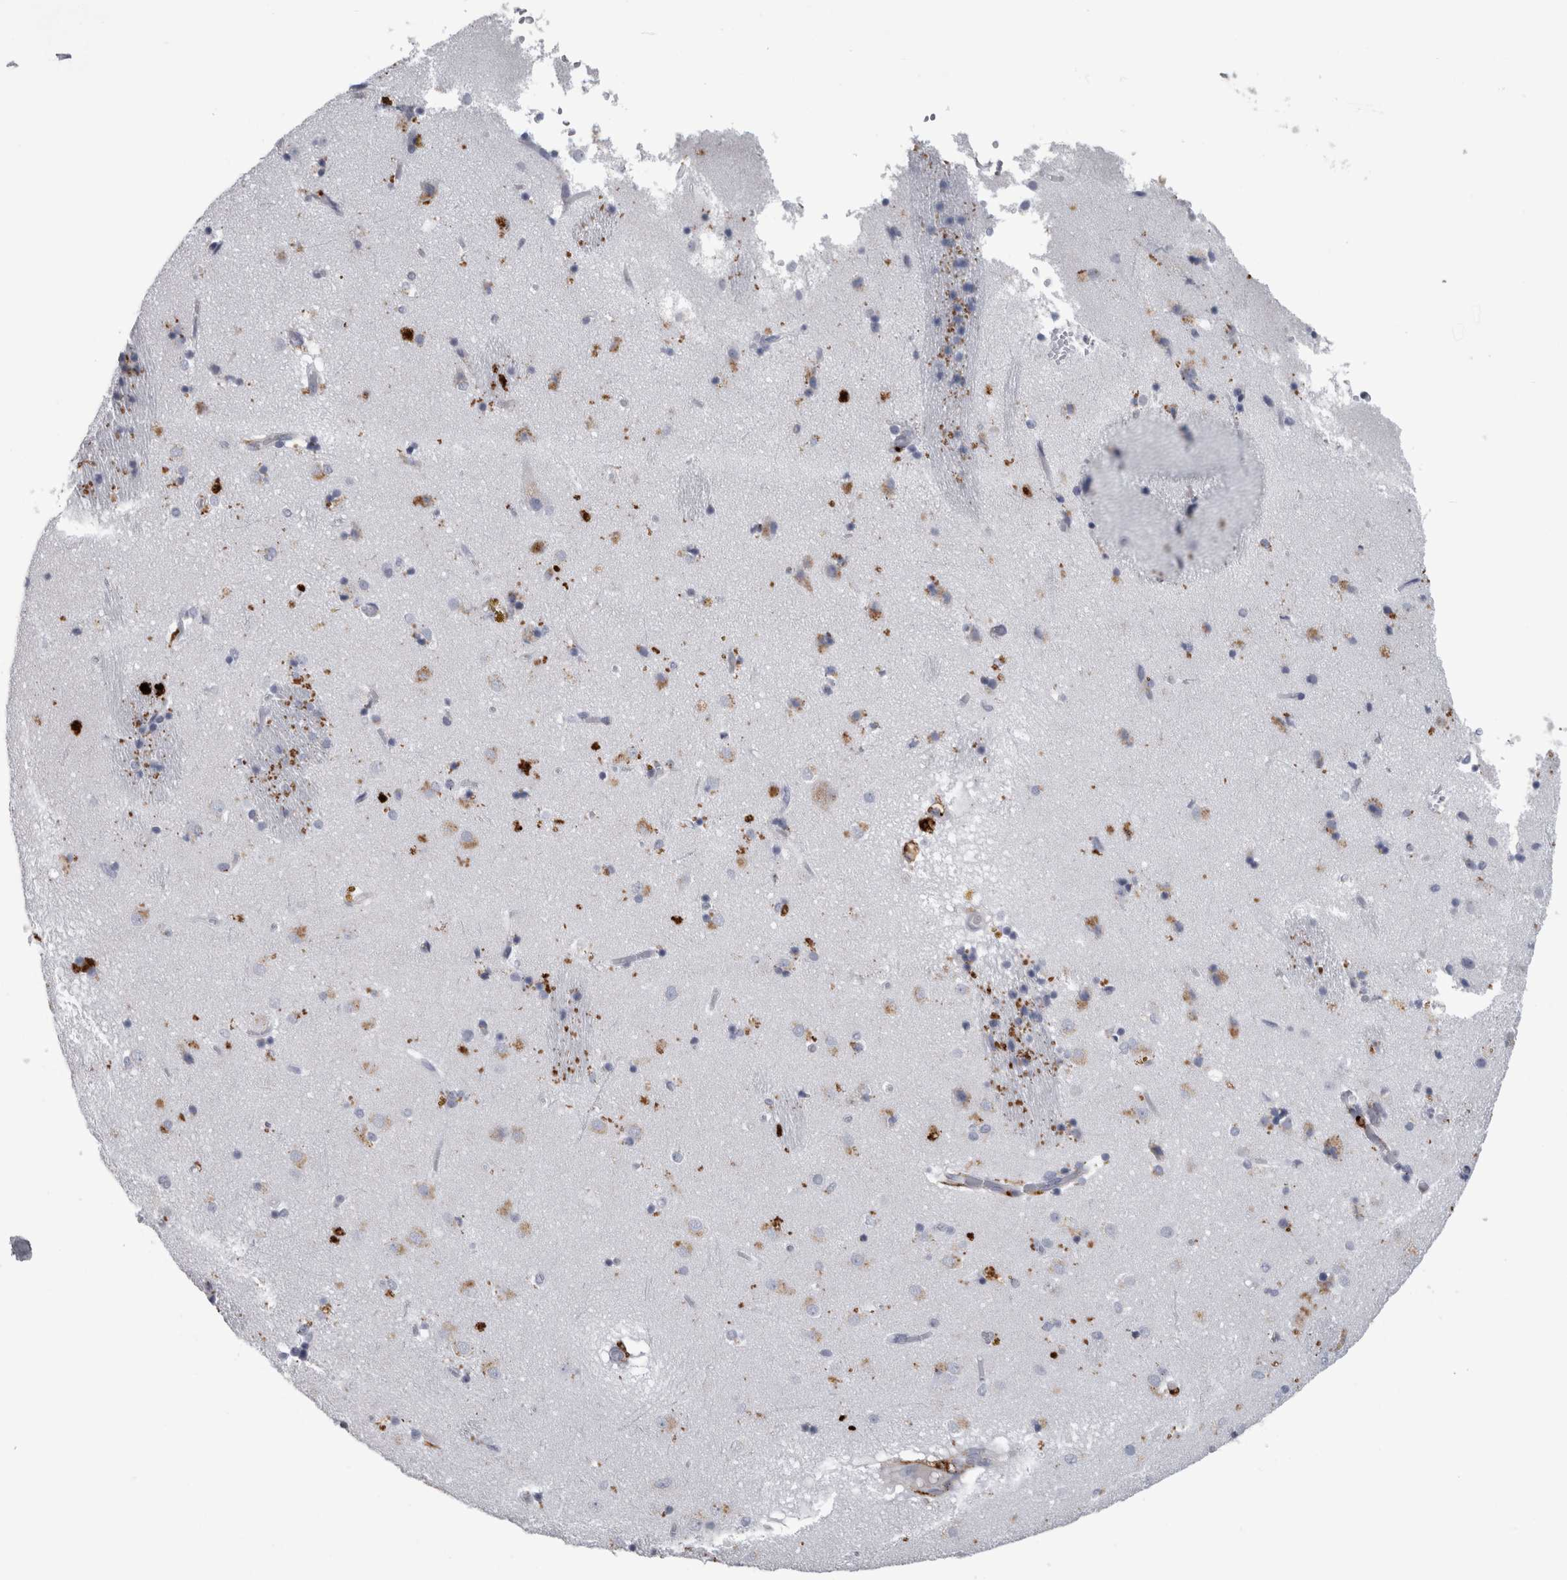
{"staining": {"intensity": "moderate", "quantity": "25%-75%", "location": "cytoplasmic/membranous"}, "tissue": "caudate", "cell_type": "Glial cells", "image_type": "normal", "snomed": [{"axis": "morphology", "description": "Normal tissue, NOS"}, {"axis": "topography", "description": "Lateral ventricle wall"}], "caption": "Caudate stained with a brown dye demonstrates moderate cytoplasmic/membranous positive expression in approximately 25%-75% of glial cells.", "gene": "DPP7", "patient": {"sex": "male", "age": 70}}